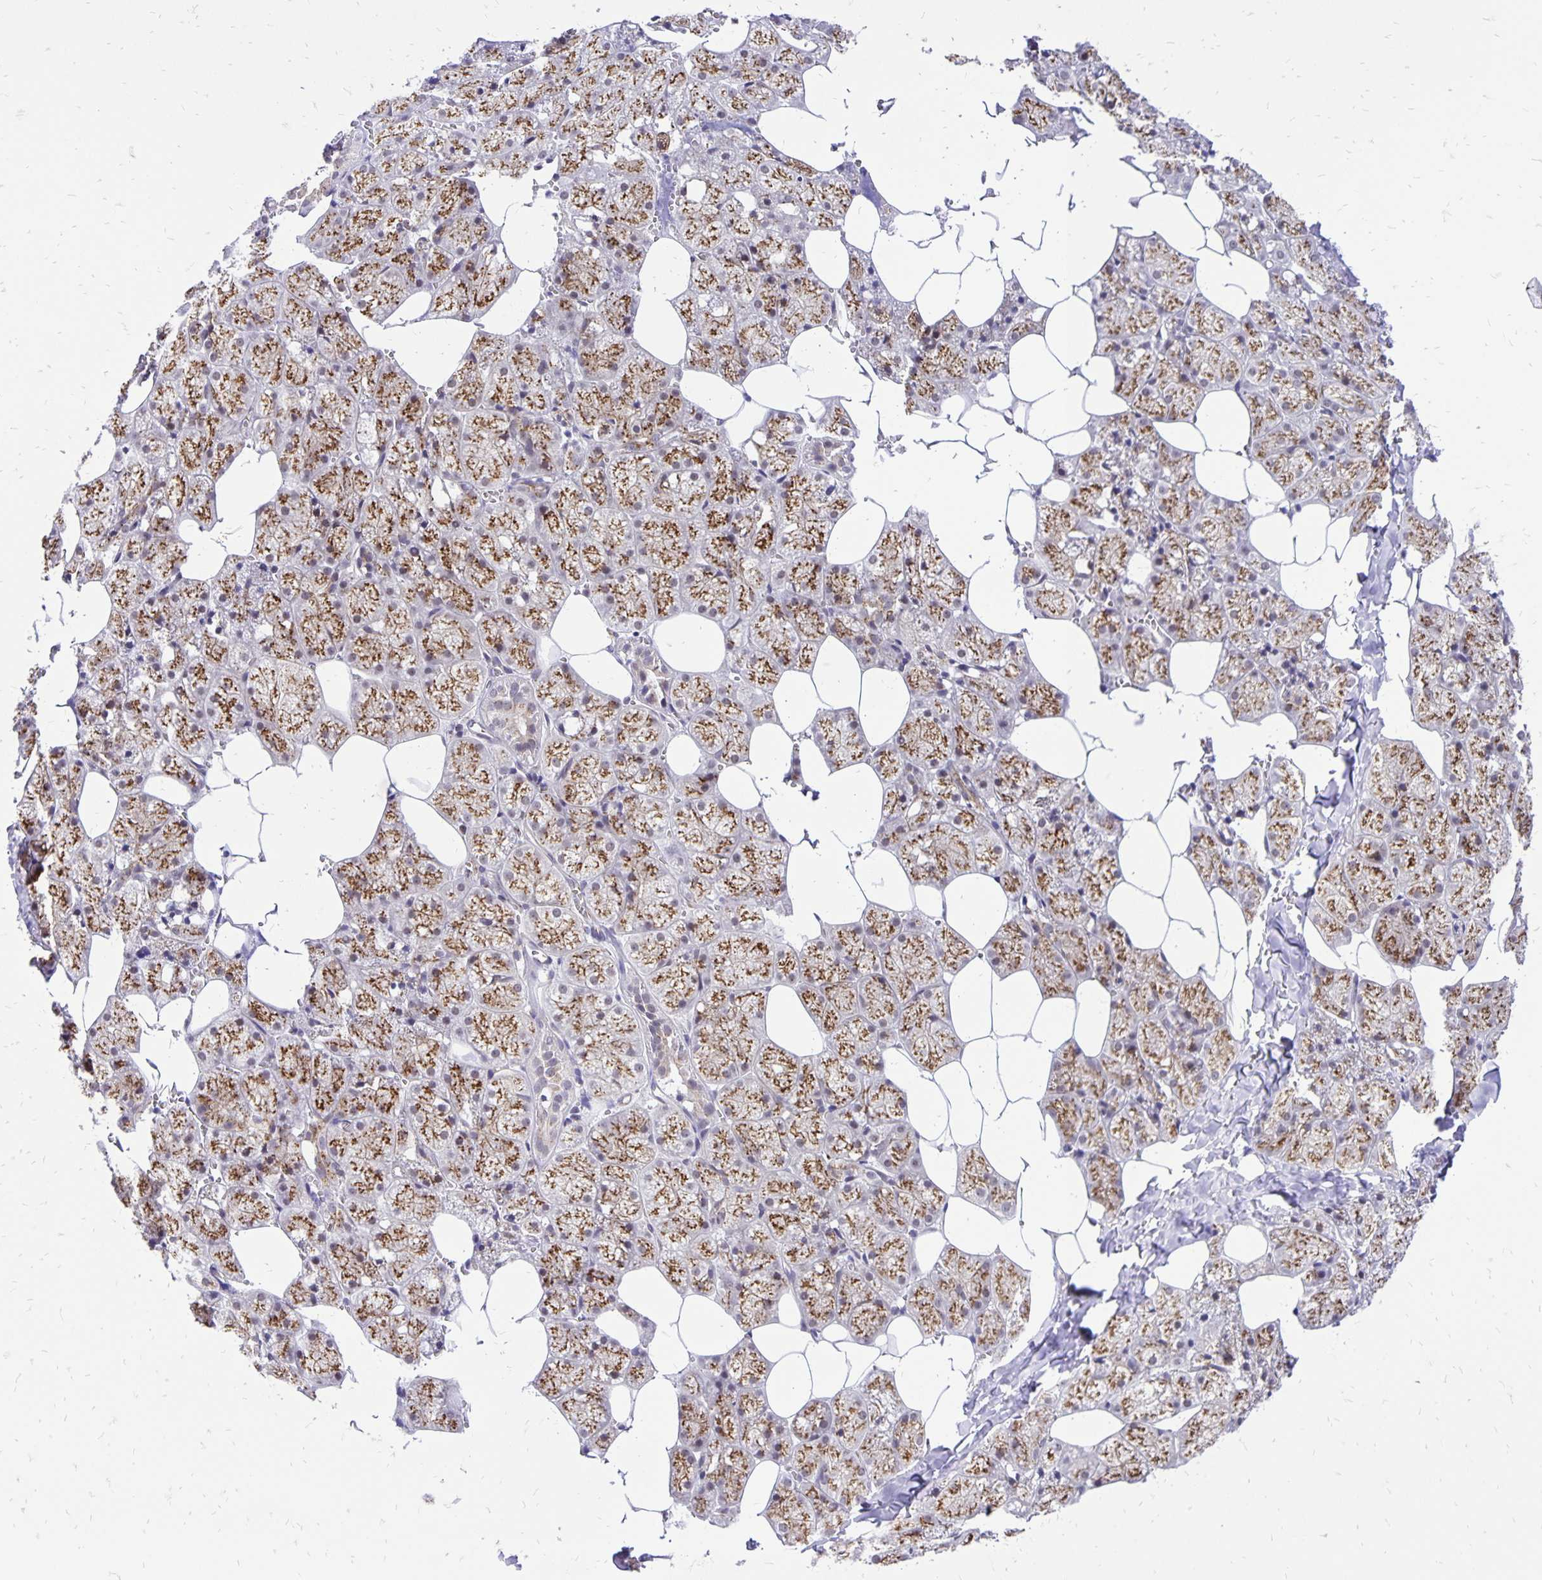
{"staining": {"intensity": "moderate", "quantity": ">75%", "location": "cytoplasmic/membranous"}, "tissue": "salivary gland", "cell_type": "Glandular cells", "image_type": "normal", "snomed": [{"axis": "morphology", "description": "Normal tissue, NOS"}, {"axis": "topography", "description": "Salivary gland"}, {"axis": "topography", "description": "Peripheral nerve tissue"}], "caption": "An immunohistochemistry (IHC) histopathology image of unremarkable tissue is shown. Protein staining in brown highlights moderate cytoplasmic/membranous positivity in salivary gland within glandular cells.", "gene": "GOLGA5", "patient": {"sex": "male", "age": 38}}